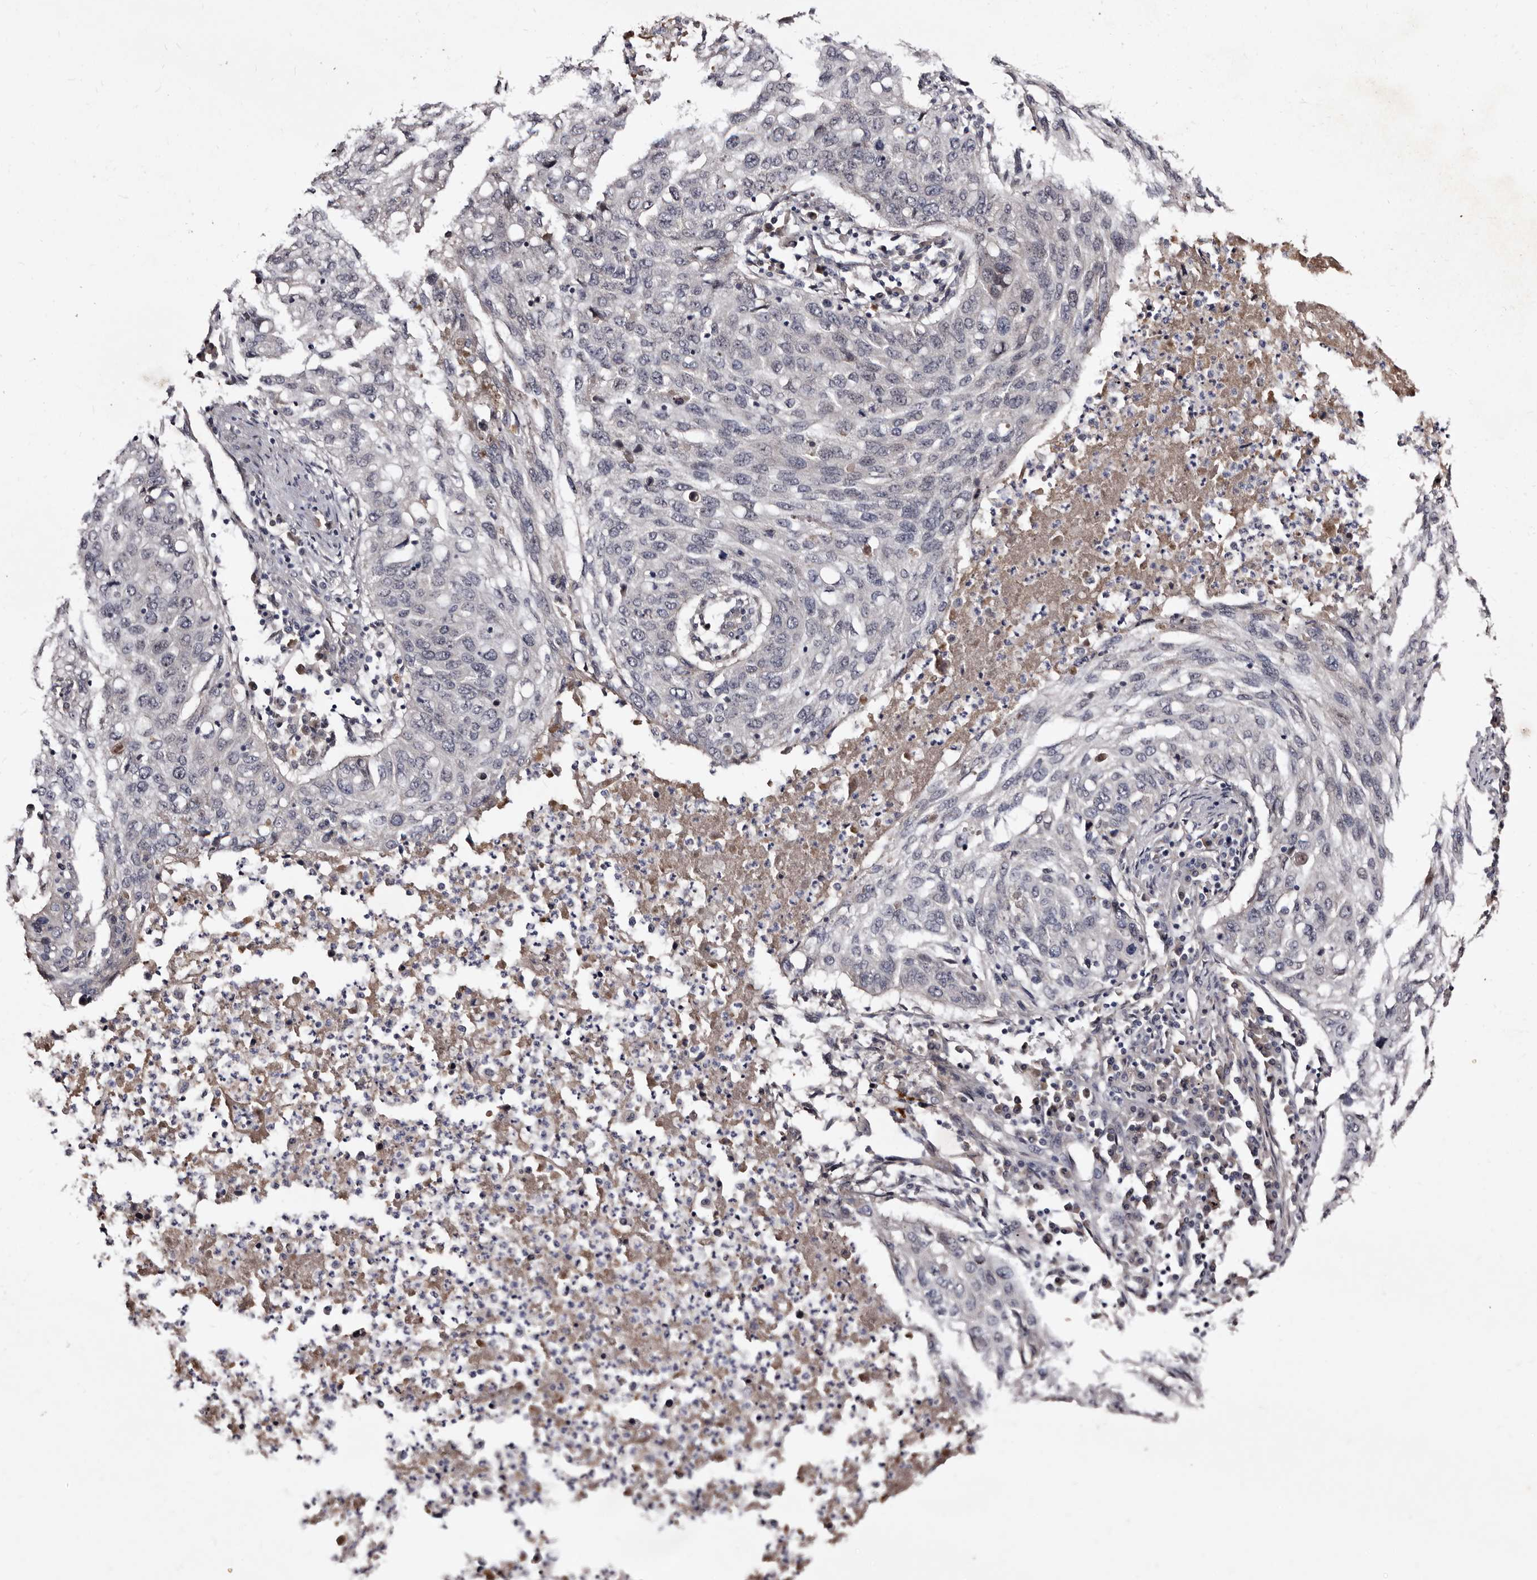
{"staining": {"intensity": "negative", "quantity": "none", "location": "none"}, "tissue": "lung cancer", "cell_type": "Tumor cells", "image_type": "cancer", "snomed": [{"axis": "morphology", "description": "Squamous cell carcinoma, NOS"}, {"axis": "topography", "description": "Lung"}], "caption": "Immunohistochemistry (IHC) image of lung cancer (squamous cell carcinoma) stained for a protein (brown), which shows no positivity in tumor cells. (Stains: DAB (3,3'-diaminobenzidine) immunohistochemistry (IHC) with hematoxylin counter stain, Microscopy: brightfield microscopy at high magnification).", "gene": "LANCL2", "patient": {"sex": "female", "age": 63}}